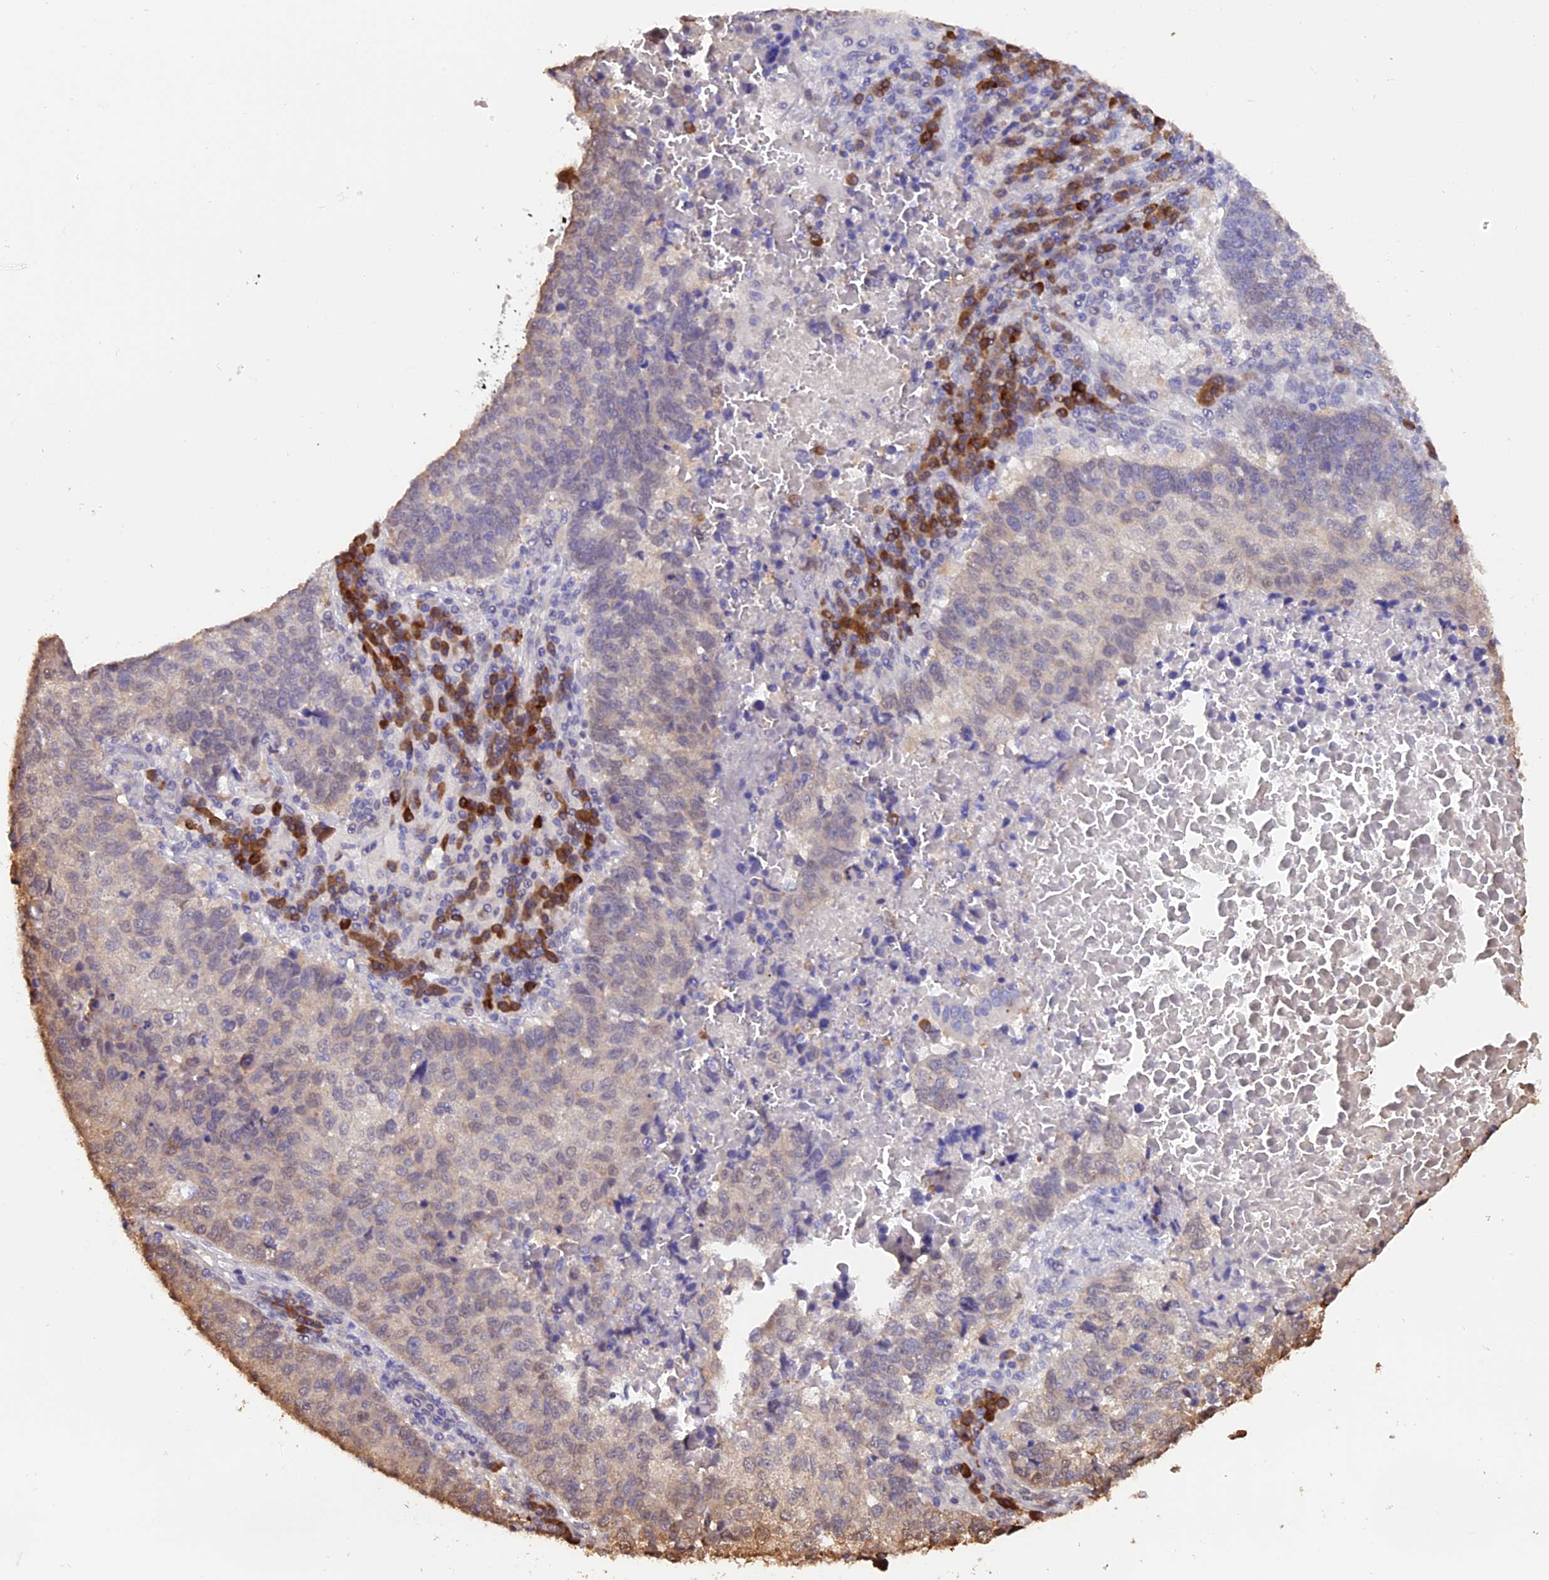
{"staining": {"intensity": "negative", "quantity": "none", "location": "none"}, "tissue": "lung cancer", "cell_type": "Tumor cells", "image_type": "cancer", "snomed": [{"axis": "morphology", "description": "Squamous cell carcinoma, NOS"}, {"axis": "topography", "description": "Lung"}], "caption": "Tumor cells show no significant protein staining in lung cancer.", "gene": "HERPUD1", "patient": {"sex": "male", "age": 73}}